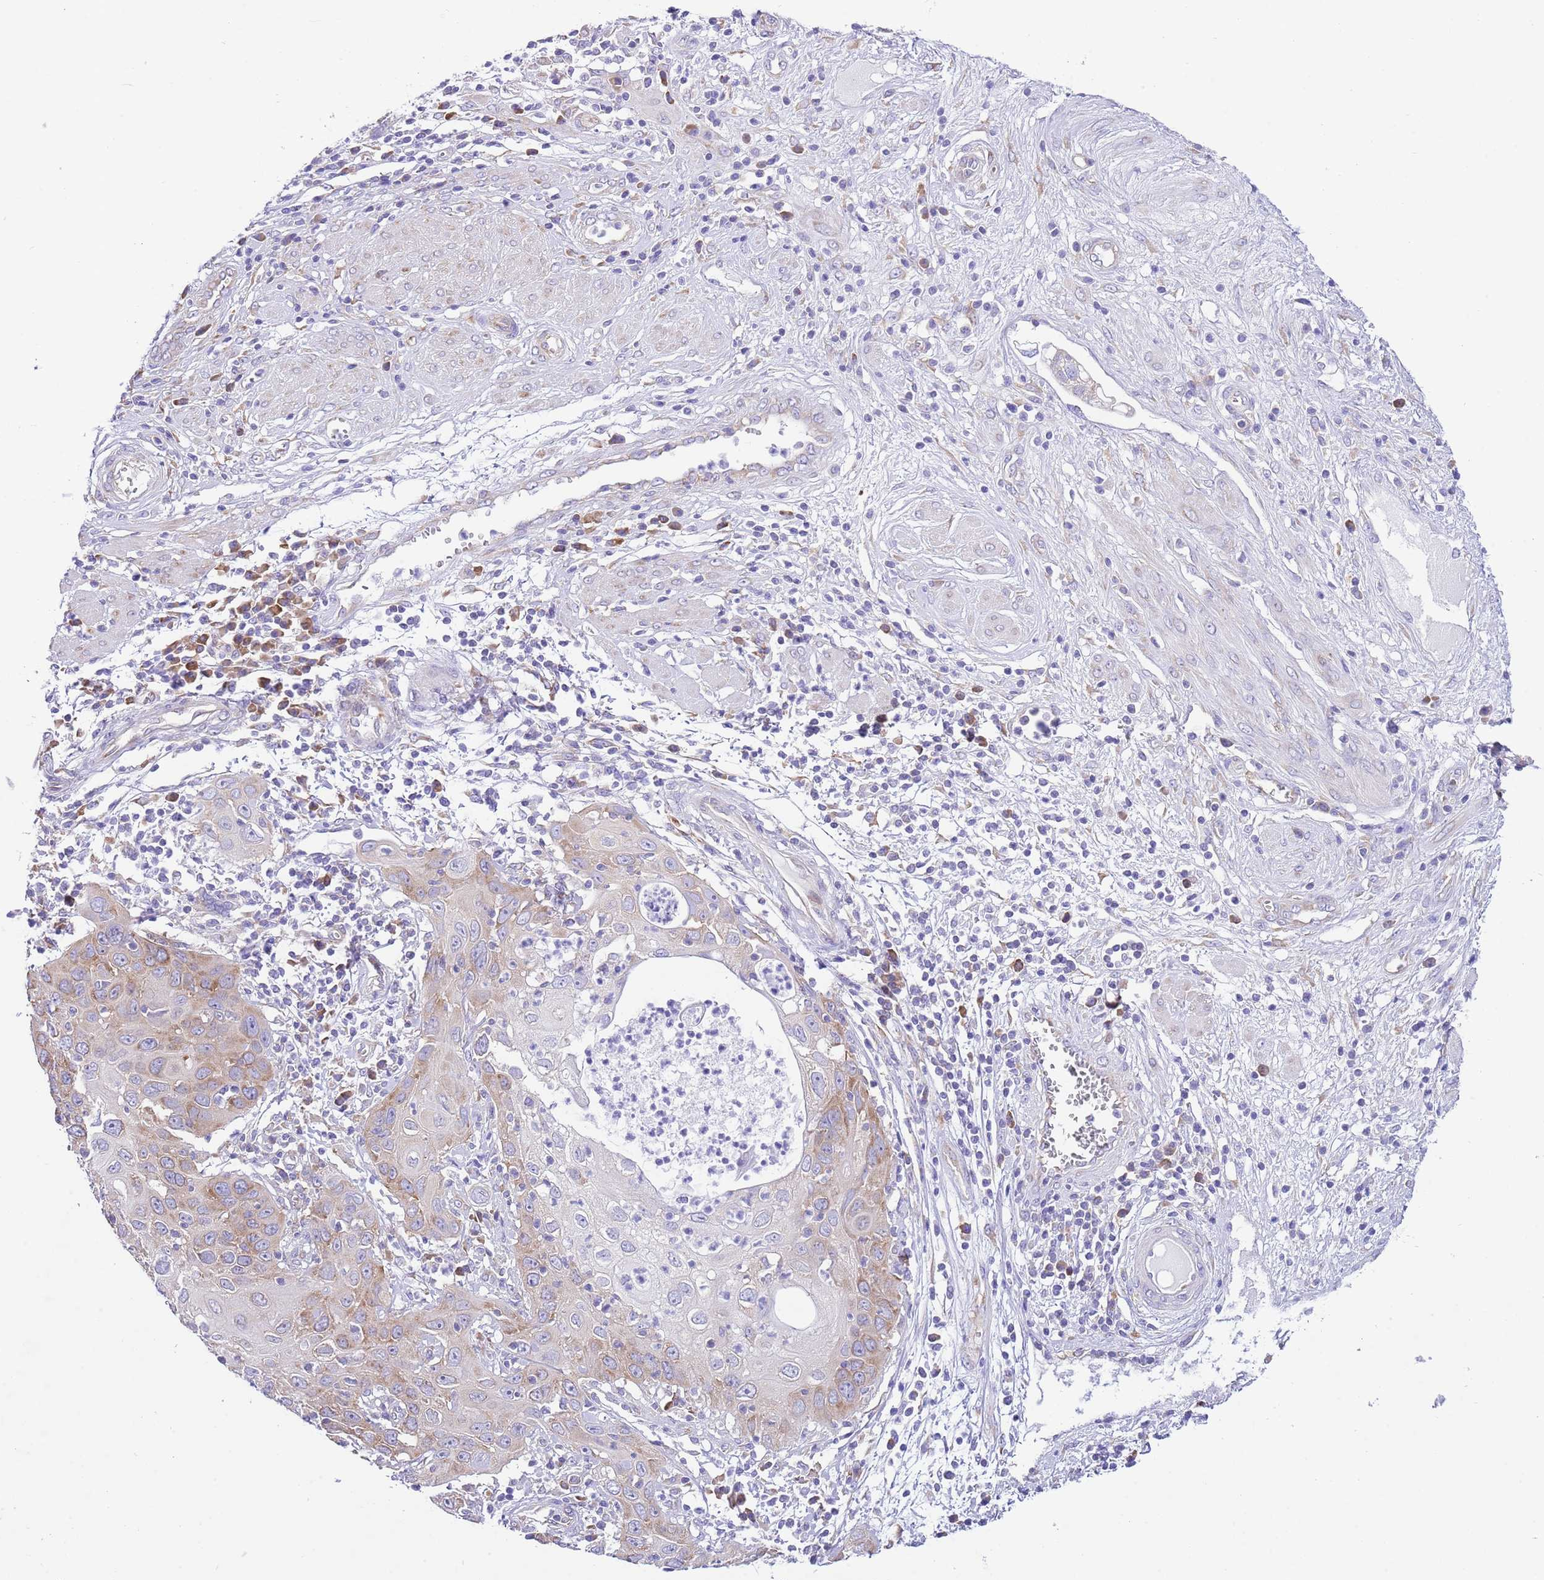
{"staining": {"intensity": "weak", "quantity": "<25%", "location": "cytoplasmic/membranous"}, "tissue": "cervical cancer", "cell_type": "Tumor cells", "image_type": "cancer", "snomed": [{"axis": "morphology", "description": "Squamous cell carcinoma, NOS"}, {"axis": "topography", "description": "Cervix"}], "caption": "IHC histopathology image of neoplastic tissue: cervical cancer stained with DAB exhibits no significant protein positivity in tumor cells. (DAB immunohistochemistry (IHC) with hematoxylin counter stain).", "gene": "RPS10", "patient": {"sex": "female", "age": 36}}